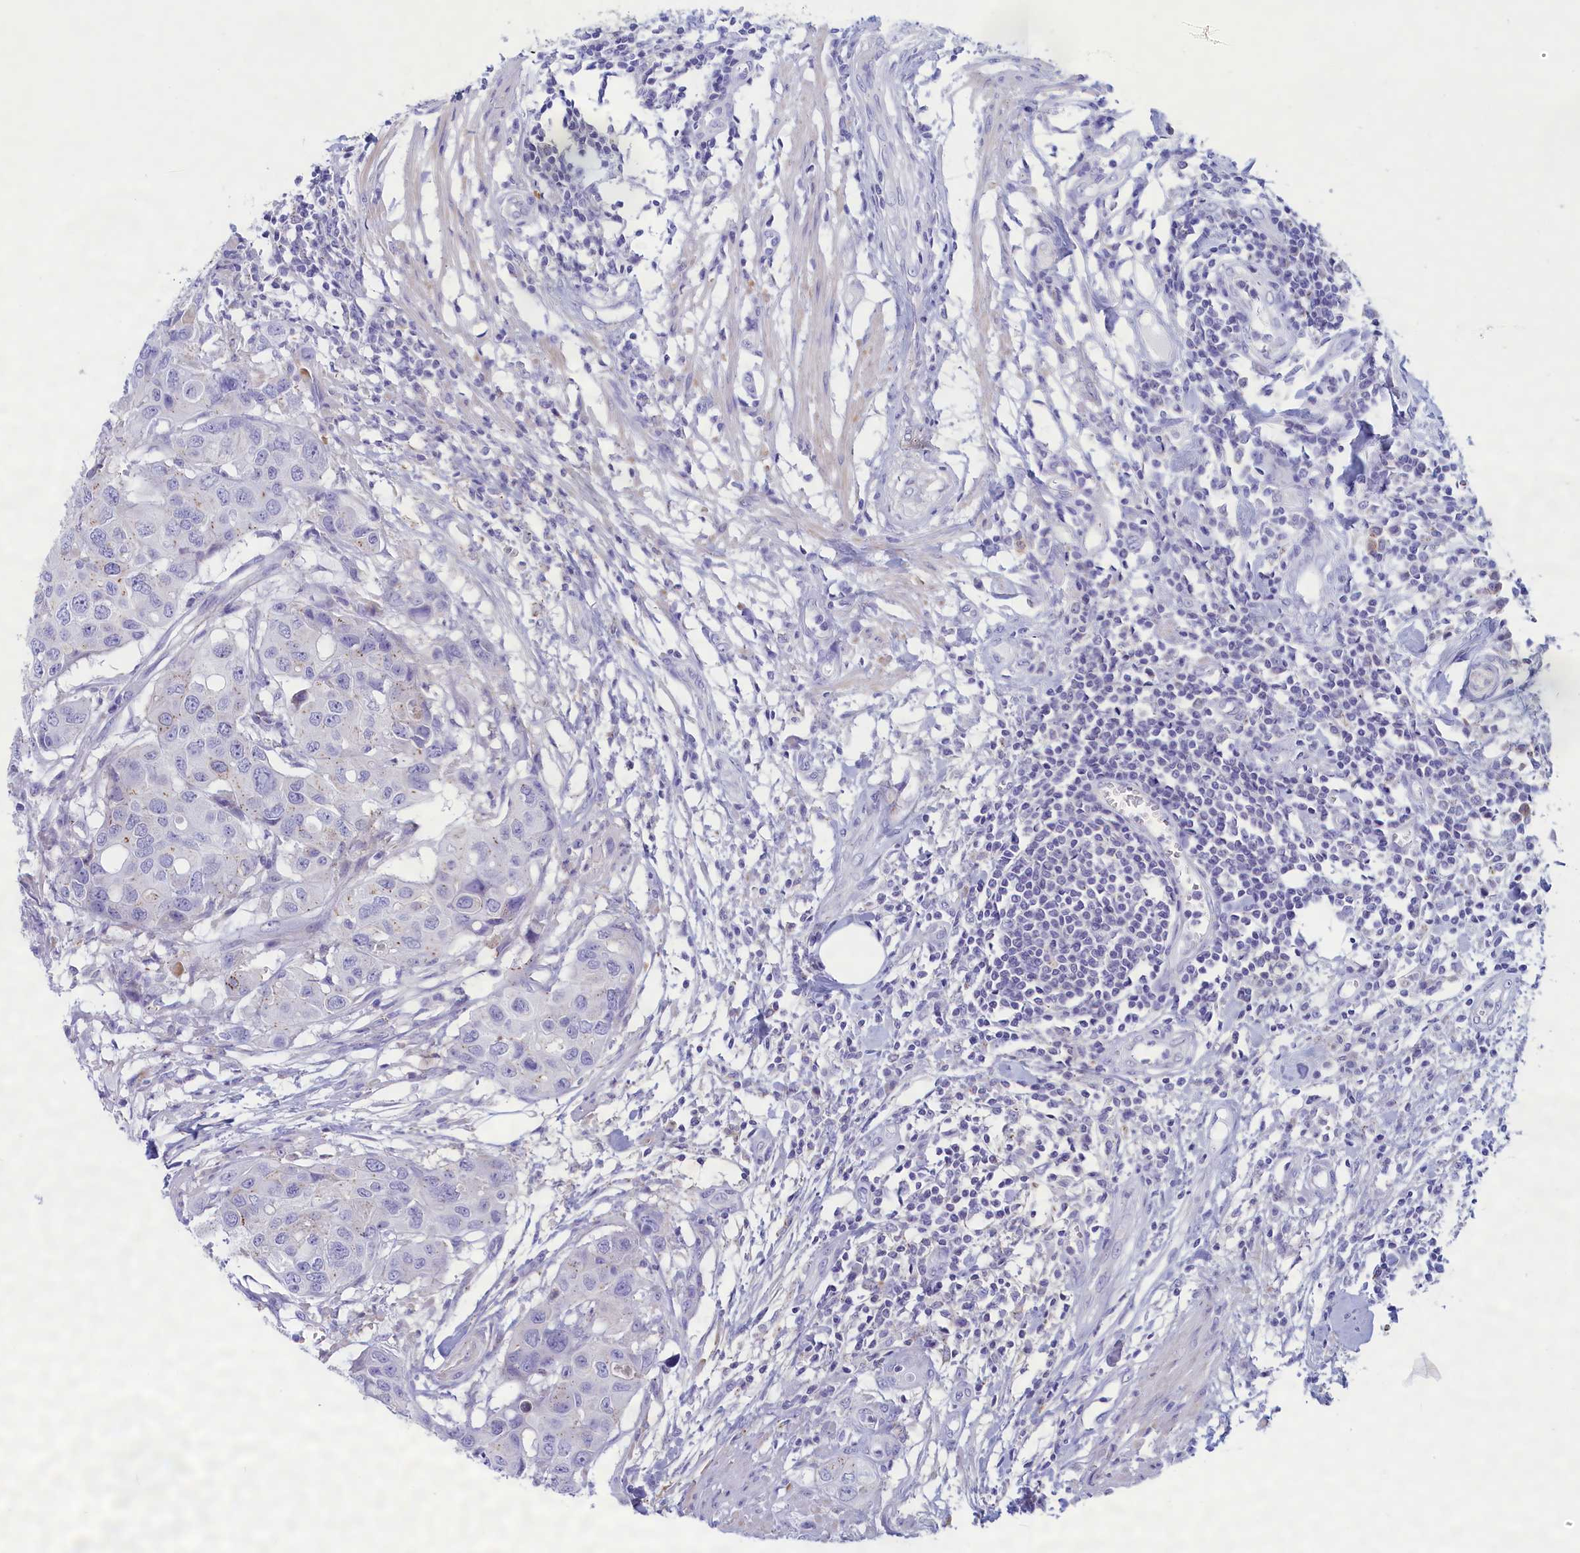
{"staining": {"intensity": "negative", "quantity": "none", "location": "none"}, "tissue": "colorectal cancer", "cell_type": "Tumor cells", "image_type": "cancer", "snomed": [{"axis": "morphology", "description": "Adenocarcinoma, NOS"}, {"axis": "topography", "description": "Colon"}], "caption": "A high-resolution photomicrograph shows immunohistochemistry staining of colorectal cancer, which demonstrates no significant positivity in tumor cells.", "gene": "MPV17L2", "patient": {"sex": "male", "age": 77}}